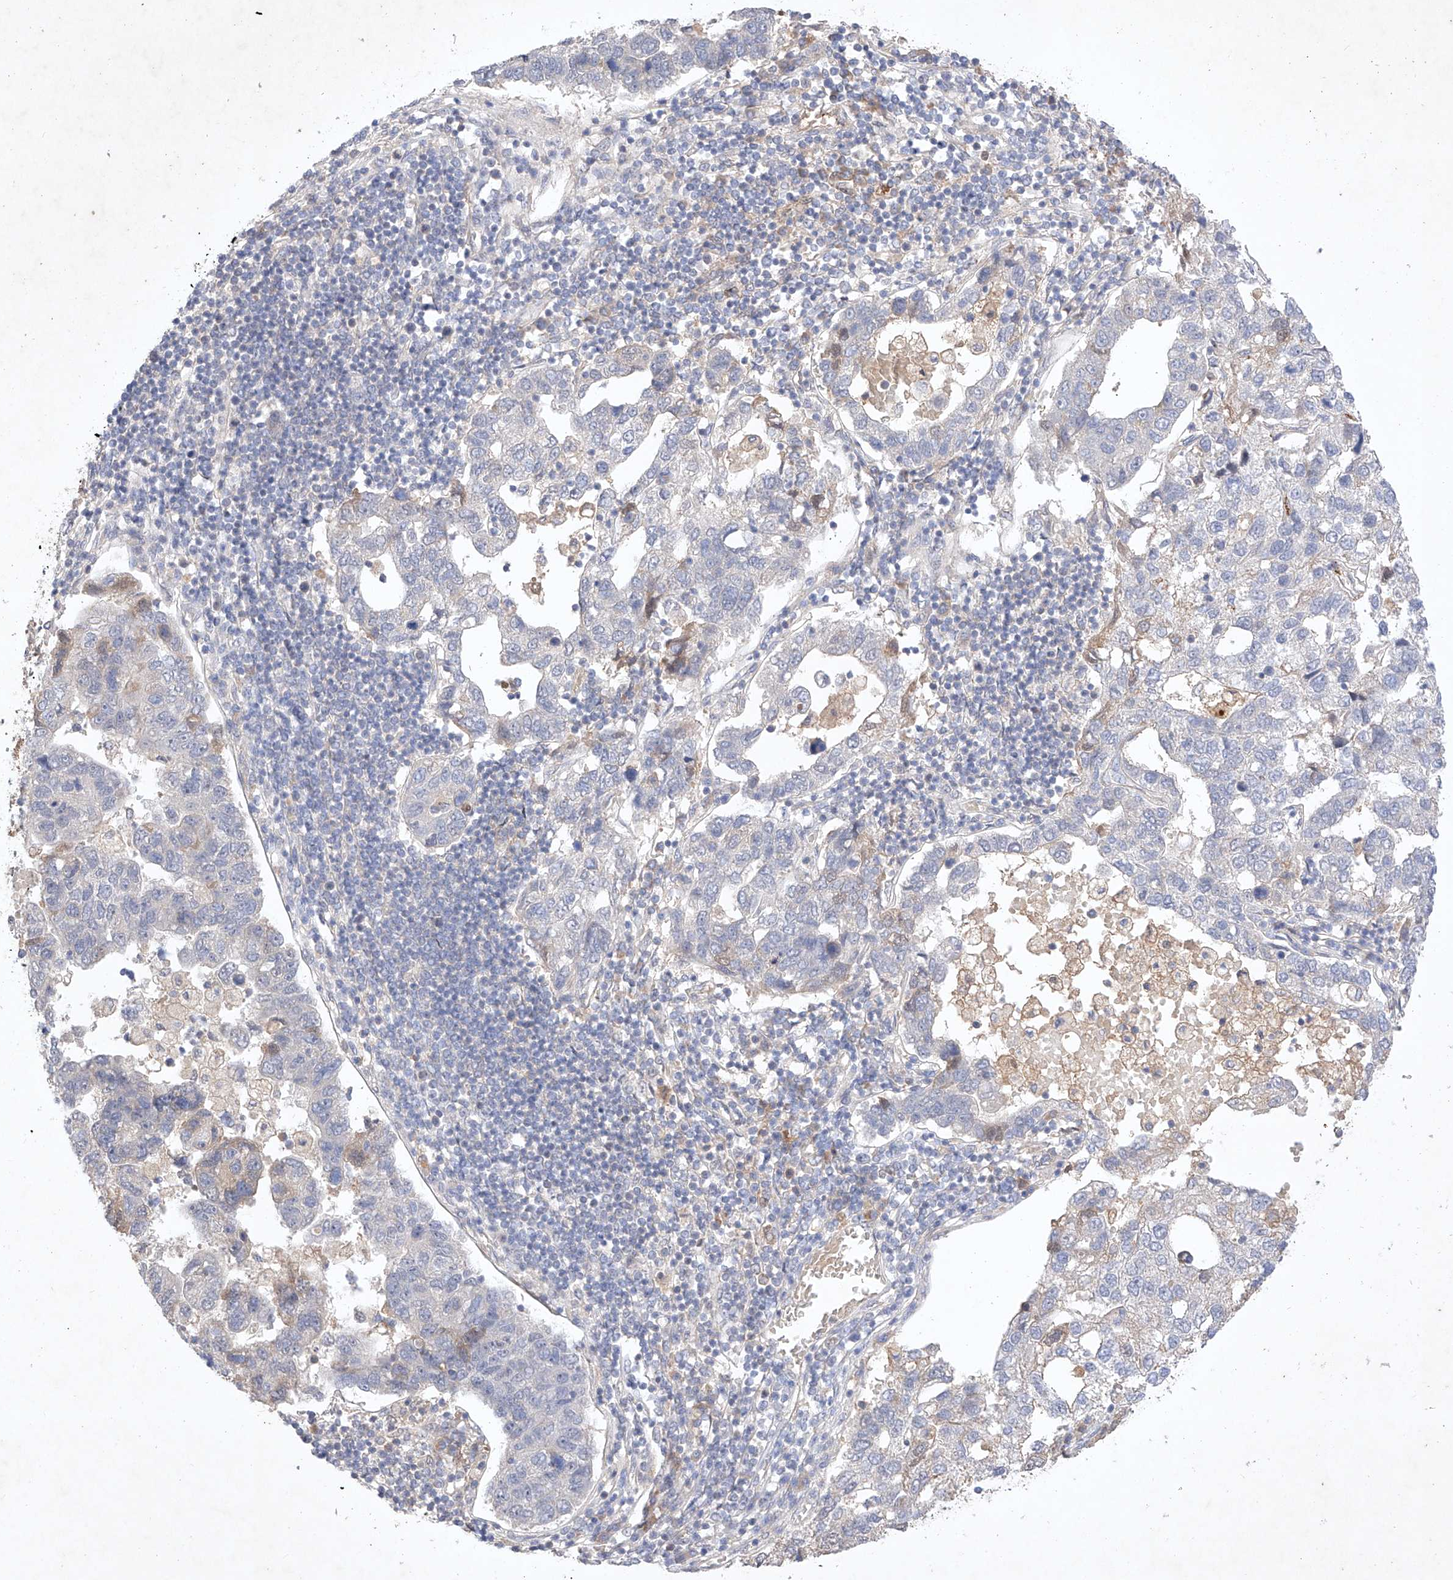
{"staining": {"intensity": "negative", "quantity": "none", "location": "none"}, "tissue": "pancreatic cancer", "cell_type": "Tumor cells", "image_type": "cancer", "snomed": [{"axis": "morphology", "description": "Adenocarcinoma, NOS"}, {"axis": "topography", "description": "Pancreas"}], "caption": "Histopathology image shows no protein staining in tumor cells of pancreatic cancer tissue.", "gene": "ZNF124", "patient": {"sex": "female", "age": 61}}